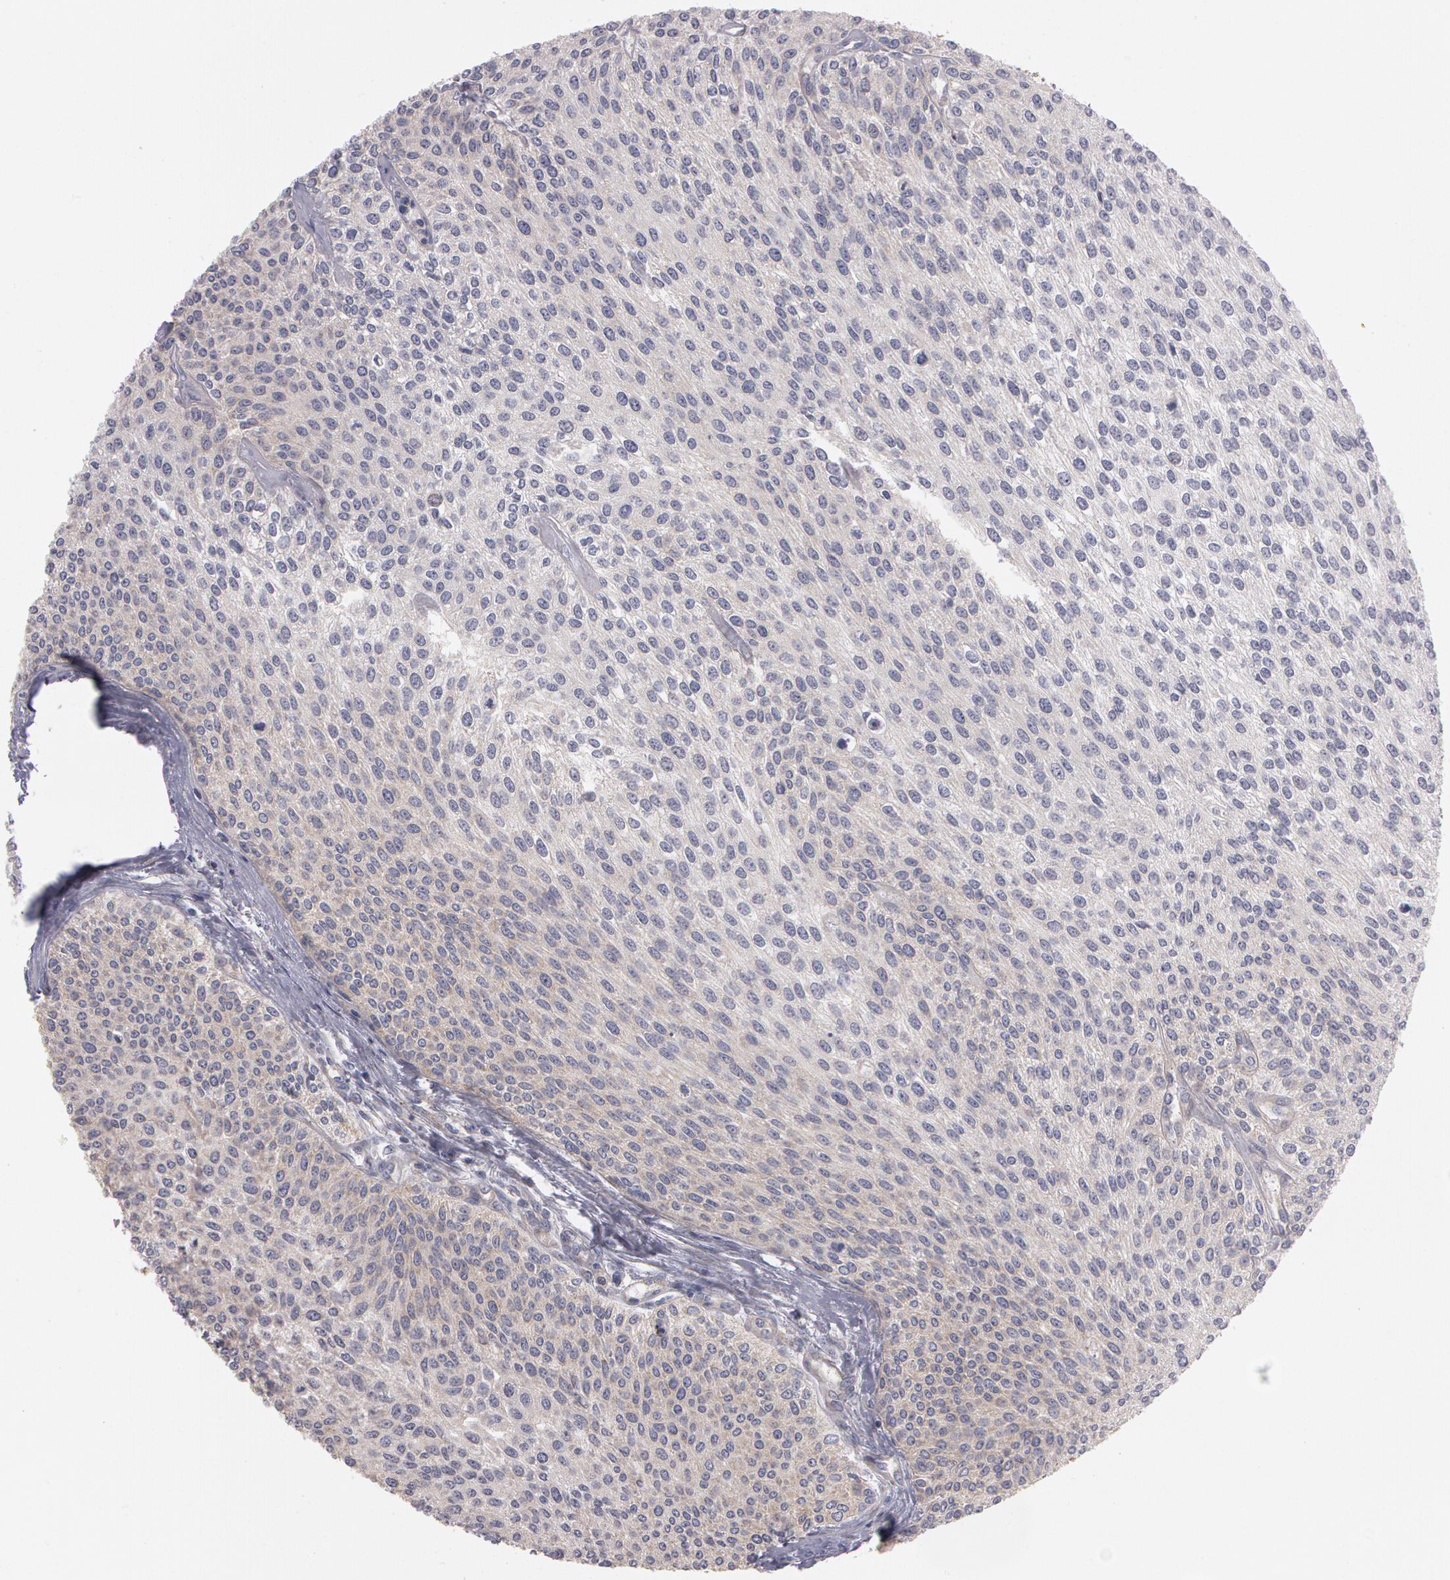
{"staining": {"intensity": "negative", "quantity": "none", "location": "none"}, "tissue": "urothelial cancer", "cell_type": "Tumor cells", "image_type": "cancer", "snomed": [{"axis": "morphology", "description": "Urothelial carcinoma, Low grade"}, {"axis": "topography", "description": "Urinary bladder"}], "caption": "Tumor cells are negative for protein expression in human urothelial cancer.", "gene": "NEK9", "patient": {"sex": "female", "age": 73}}